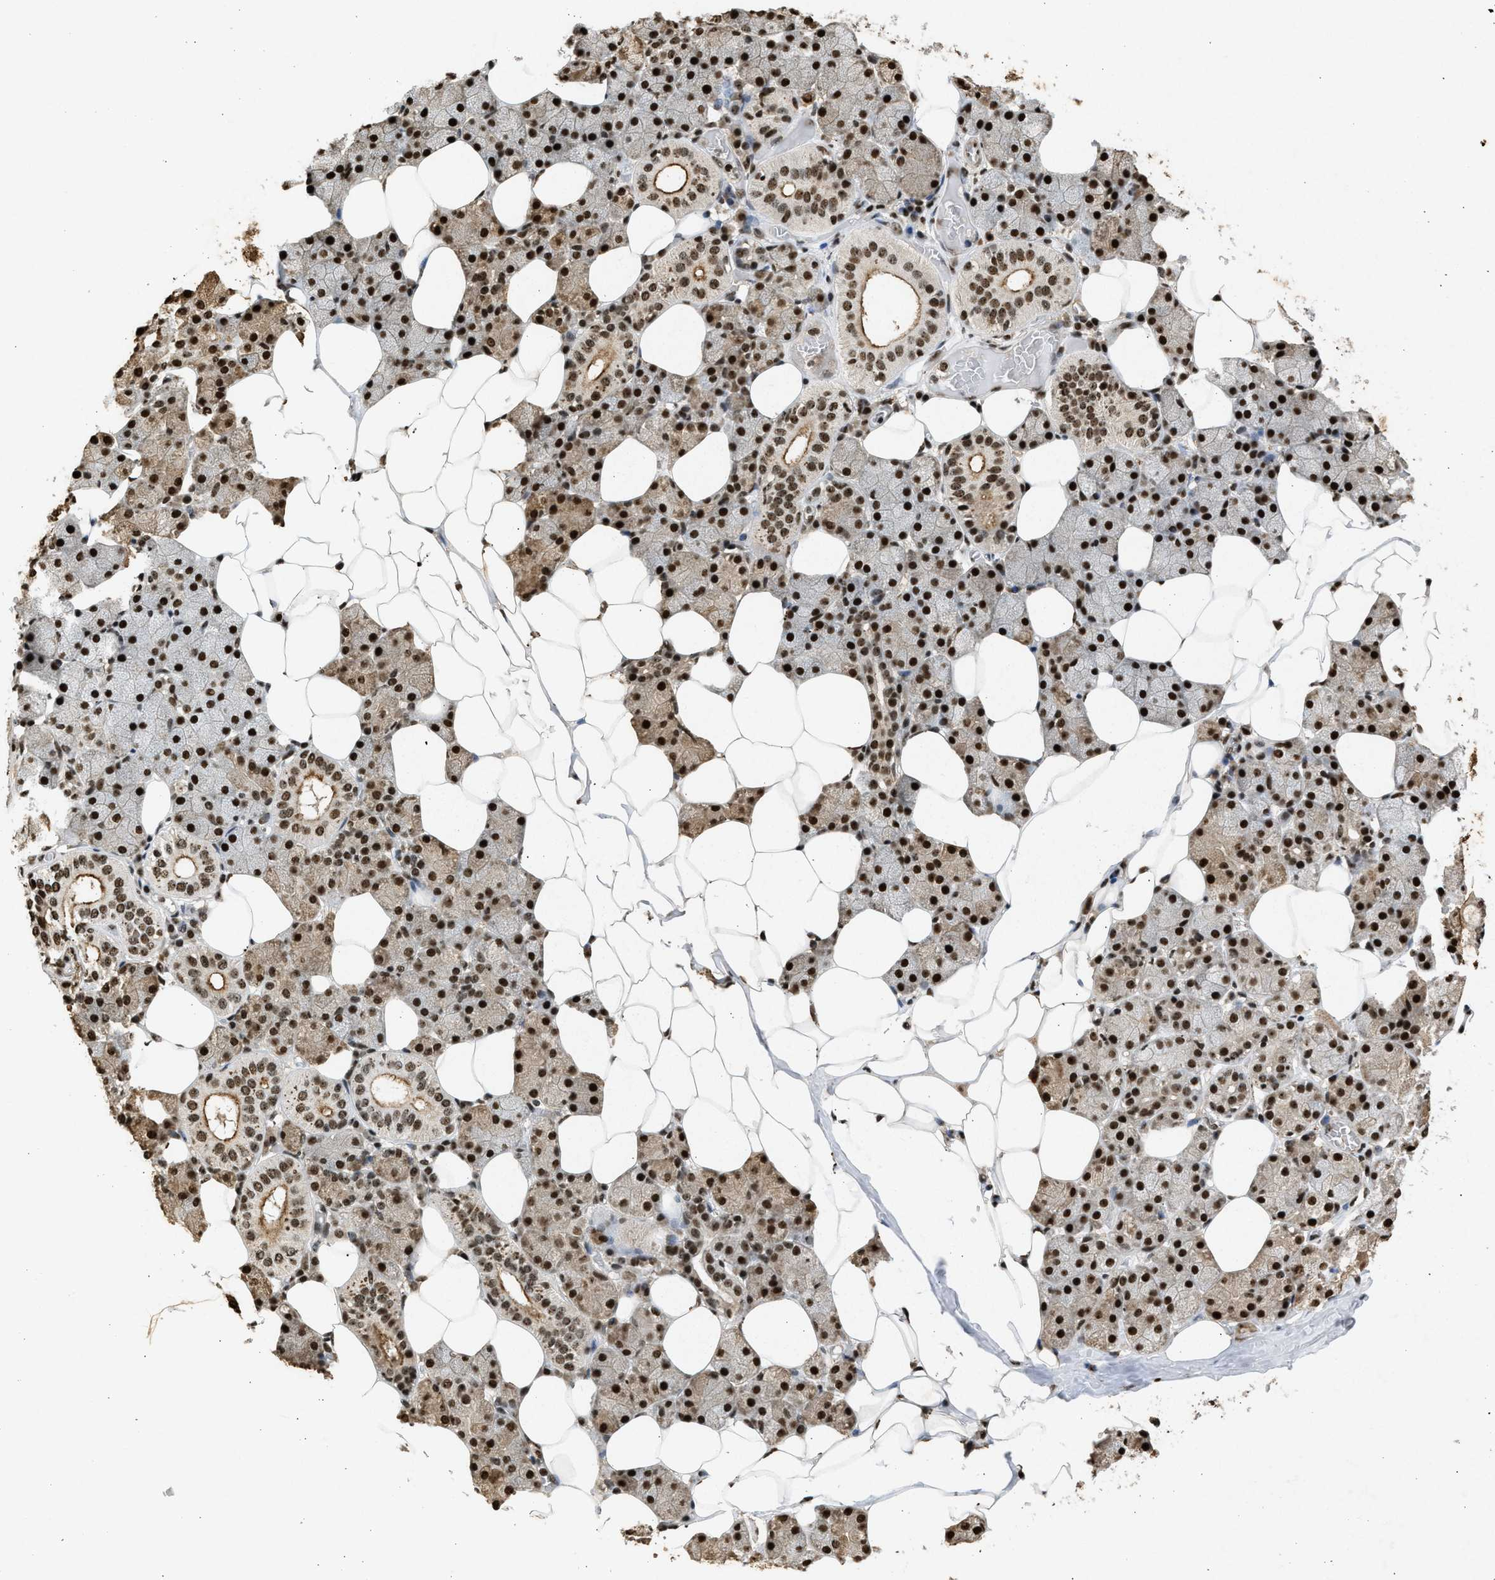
{"staining": {"intensity": "strong", "quantity": ">75%", "location": "cytoplasmic/membranous,nuclear"}, "tissue": "salivary gland", "cell_type": "Glandular cells", "image_type": "normal", "snomed": [{"axis": "morphology", "description": "Normal tissue, NOS"}, {"axis": "topography", "description": "Salivary gland"}], "caption": "Protein analysis of benign salivary gland shows strong cytoplasmic/membranous,nuclear positivity in approximately >75% of glandular cells.", "gene": "TFDP2", "patient": {"sex": "female", "age": 33}}